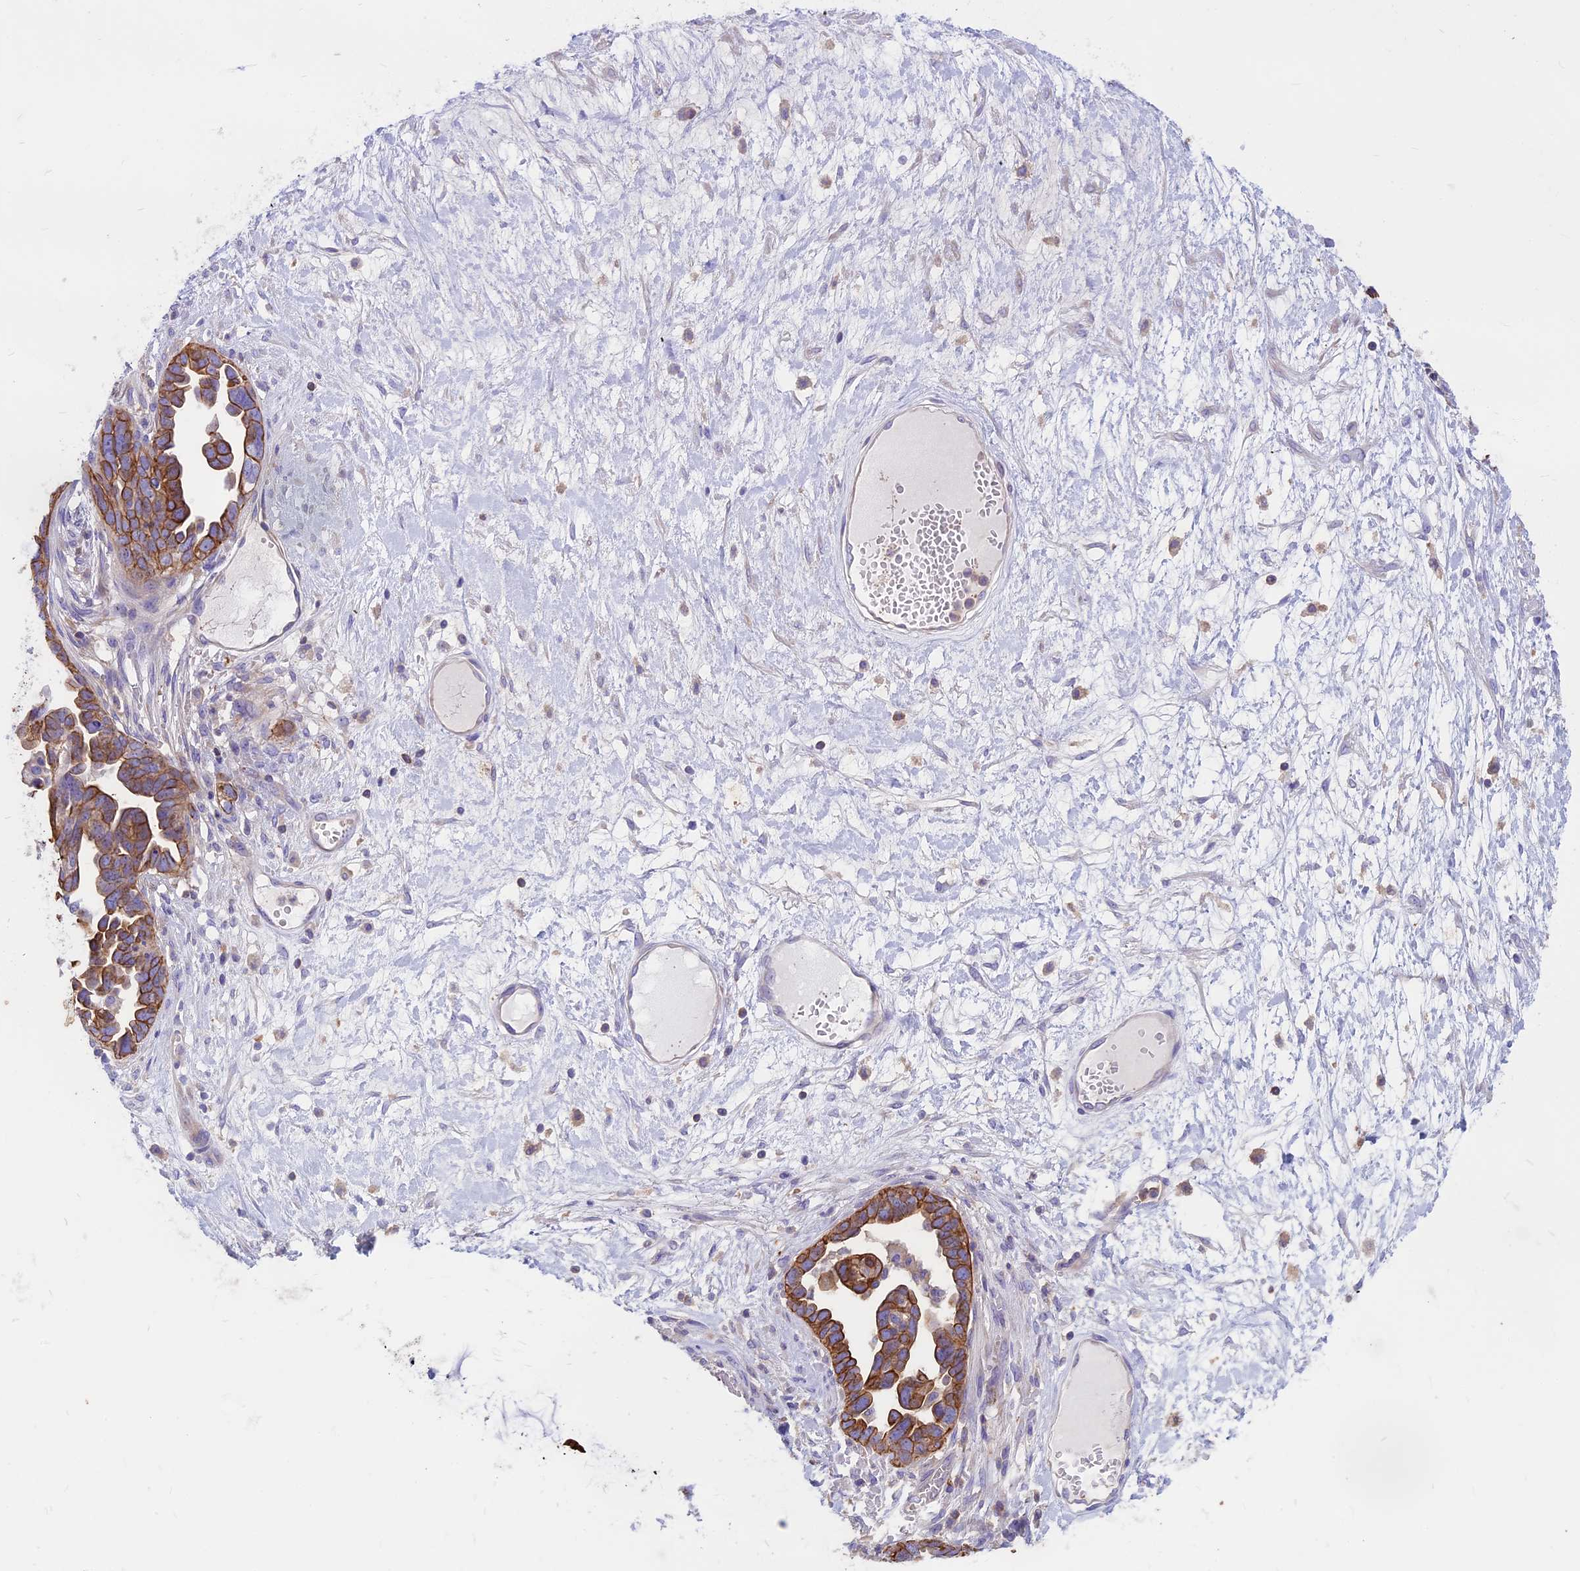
{"staining": {"intensity": "strong", "quantity": ">75%", "location": "cytoplasmic/membranous"}, "tissue": "ovarian cancer", "cell_type": "Tumor cells", "image_type": "cancer", "snomed": [{"axis": "morphology", "description": "Cystadenocarcinoma, serous, NOS"}, {"axis": "topography", "description": "Ovary"}], "caption": "Immunohistochemical staining of human ovarian cancer (serous cystadenocarcinoma) reveals strong cytoplasmic/membranous protein positivity in about >75% of tumor cells.", "gene": "CDAN1", "patient": {"sex": "female", "age": 54}}